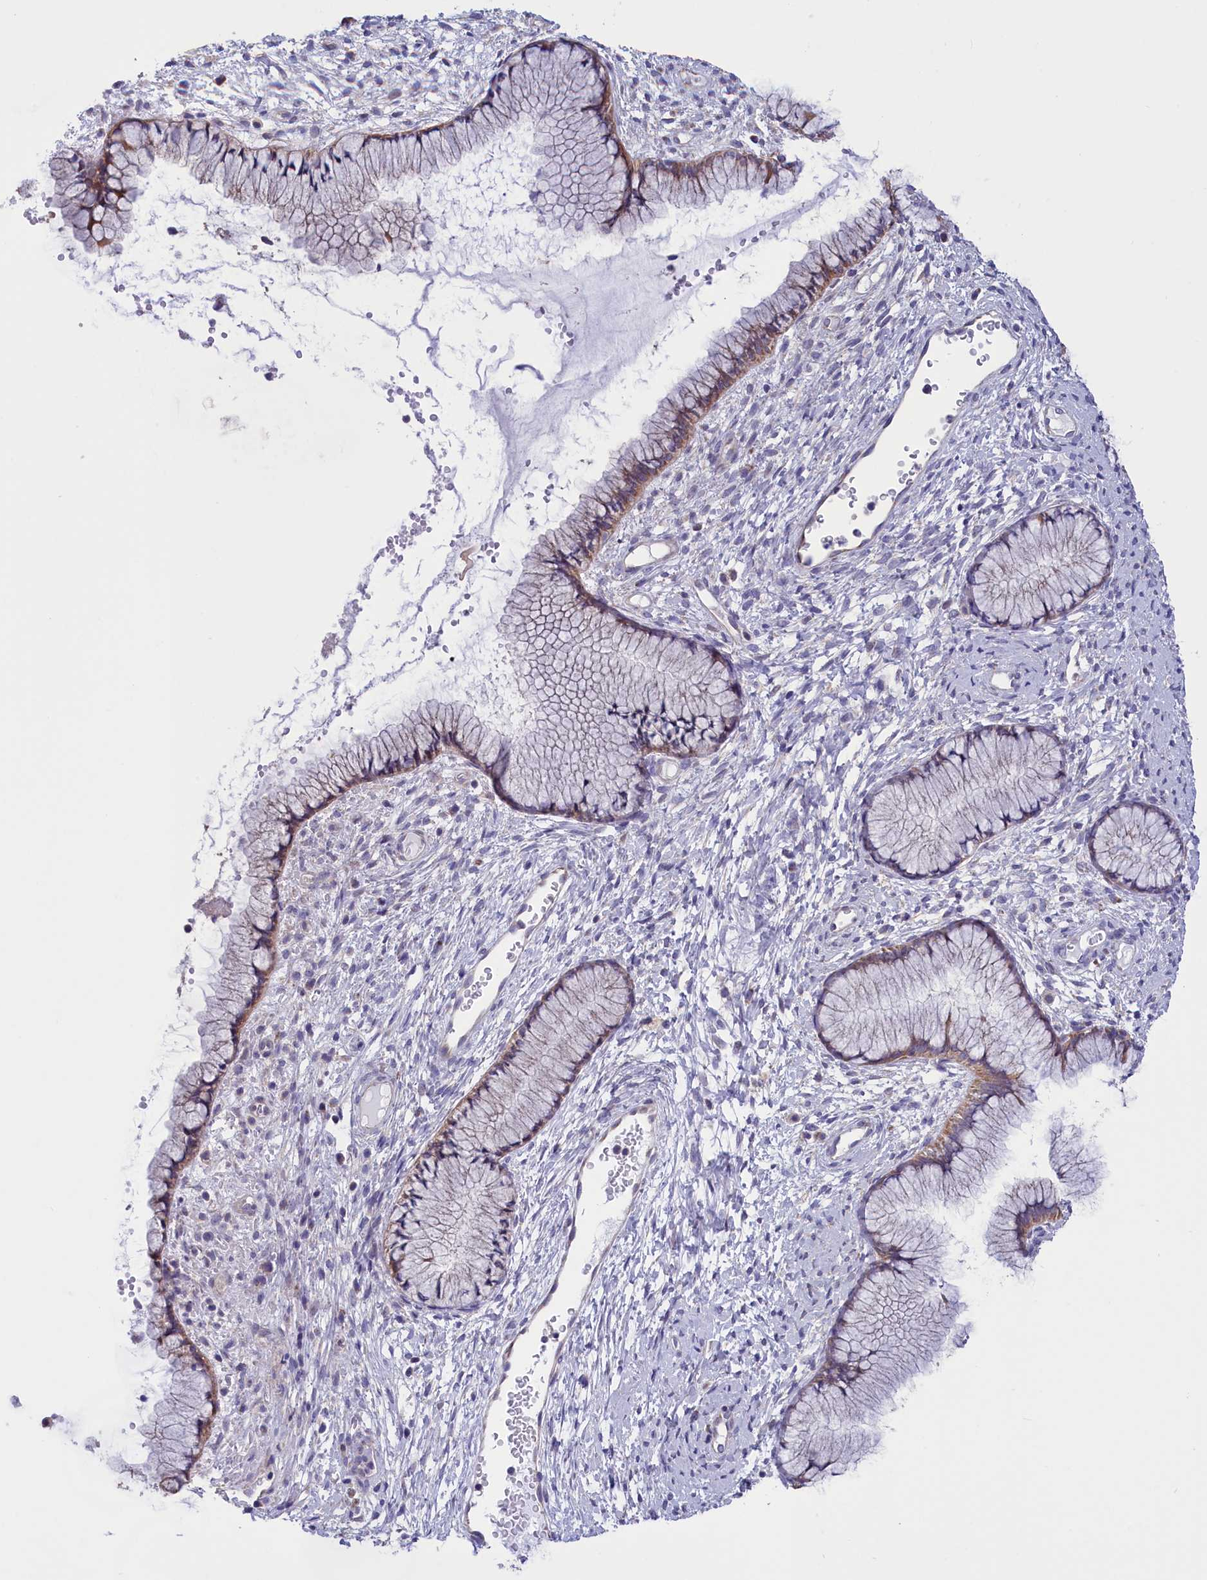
{"staining": {"intensity": "moderate", "quantity": "<25%", "location": "cytoplasmic/membranous"}, "tissue": "cervix", "cell_type": "Glandular cells", "image_type": "normal", "snomed": [{"axis": "morphology", "description": "Normal tissue, NOS"}, {"axis": "topography", "description": "Cervix"}], "caption": "This photomicrograph exhibits immunohistochemistry staining of unremarkable human cervix, with low moderate cytoplasmic/membranous positivity in approximately <25% of glandular cells.", "gene": "CYP2U1", "patient": {"sex": "female", "age": 42}}